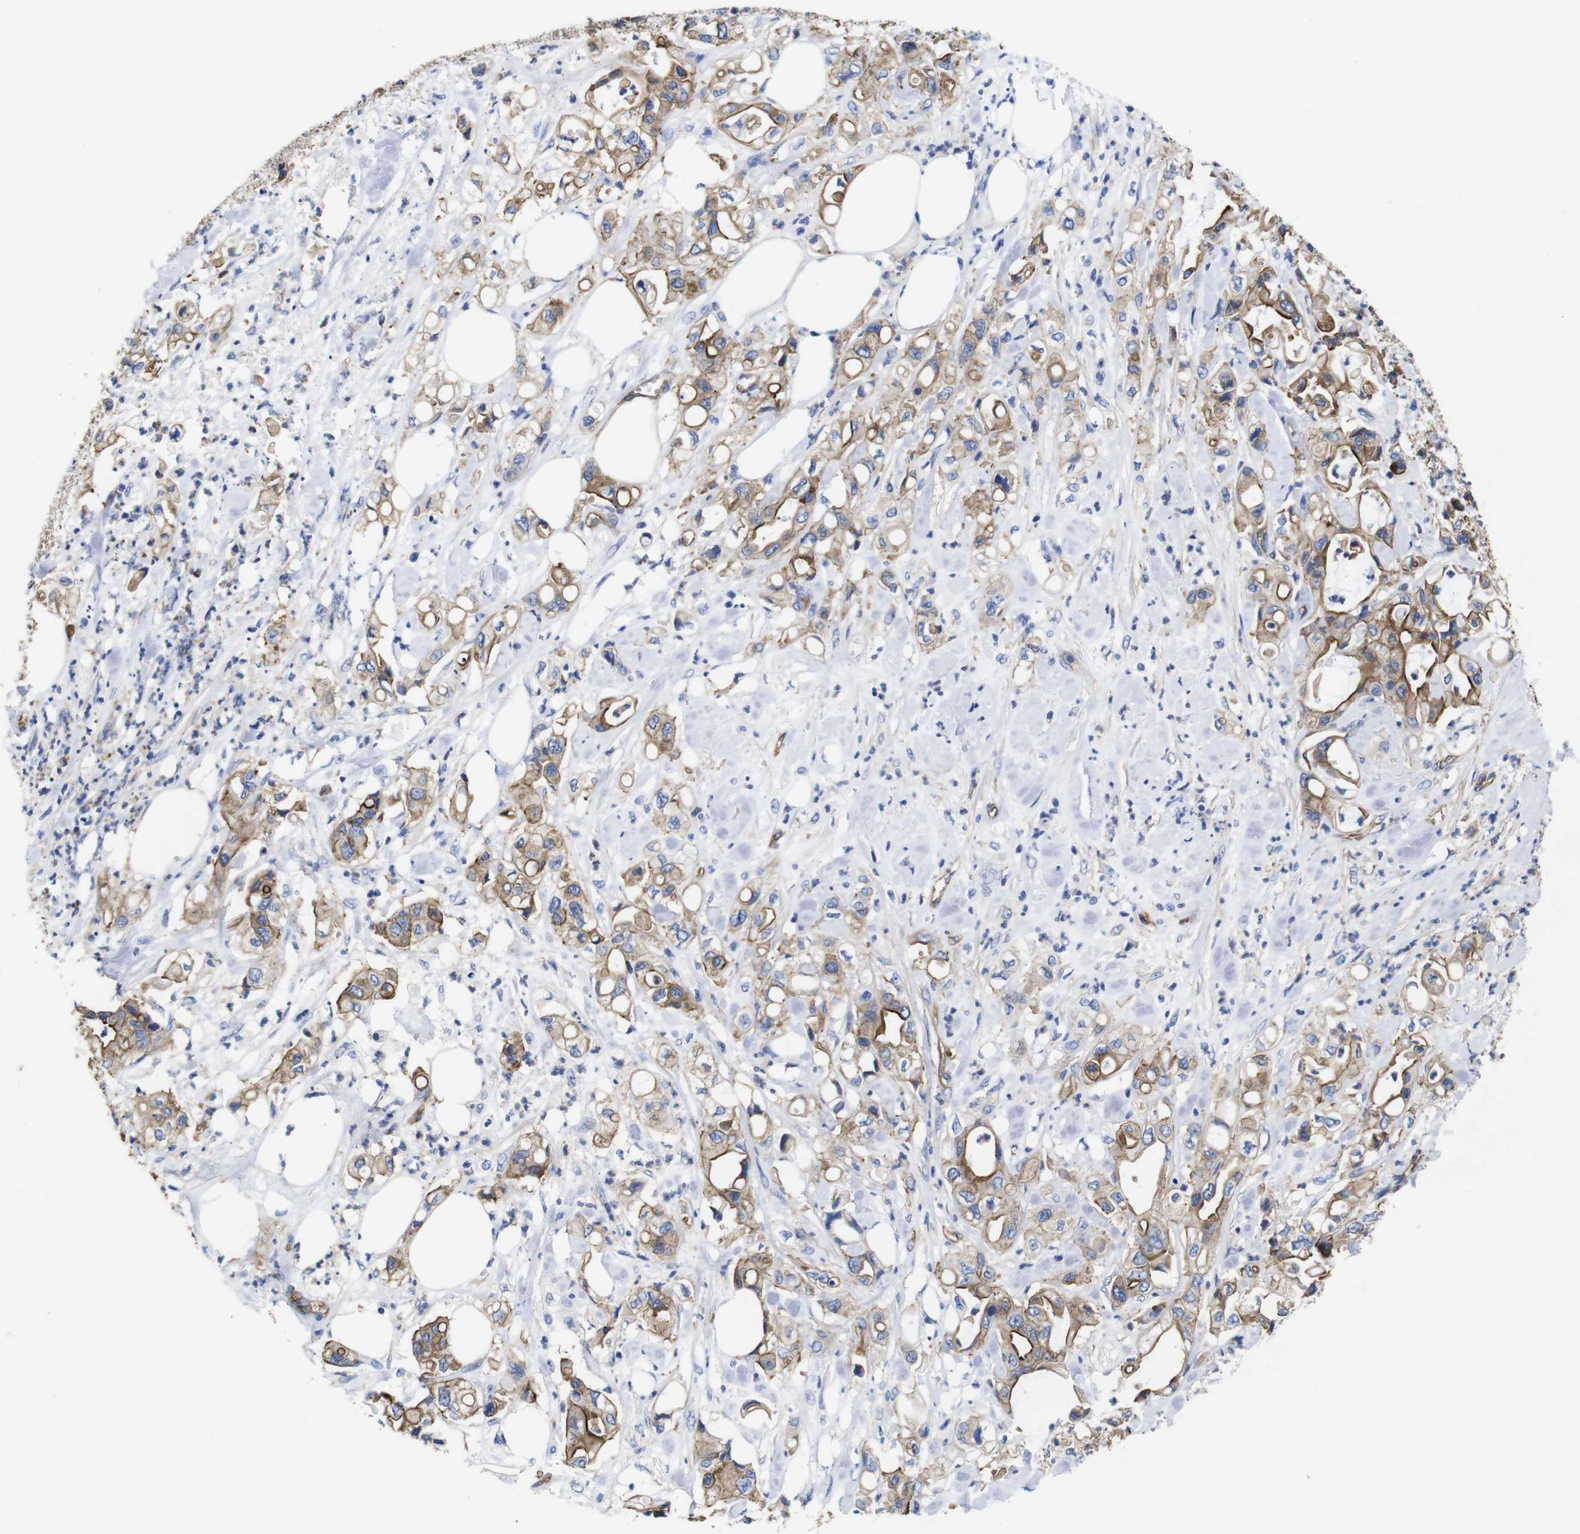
{"staining": {"intensity": "moderate", "quantity": ">75%", "location": "cytoplasmic/membranous"}, "tissue": "pancreatic cancer", "cell_type": "Tumor cells", "image_type": "cancer", "snomed": [{"axis": "morphology", "description": "Adenocarcinoma, NOS"}, {"axis": "topography", "description": "Pancreas"}], "caption": "This is an image of IHC staining of pancreatic cancer (adenocarcinoma), which shows moderate staining in the cytoplasmic/membranous of tumor cells.", "gene": "SPTBN1", "patient": {"sex": "male", "age": 70}}